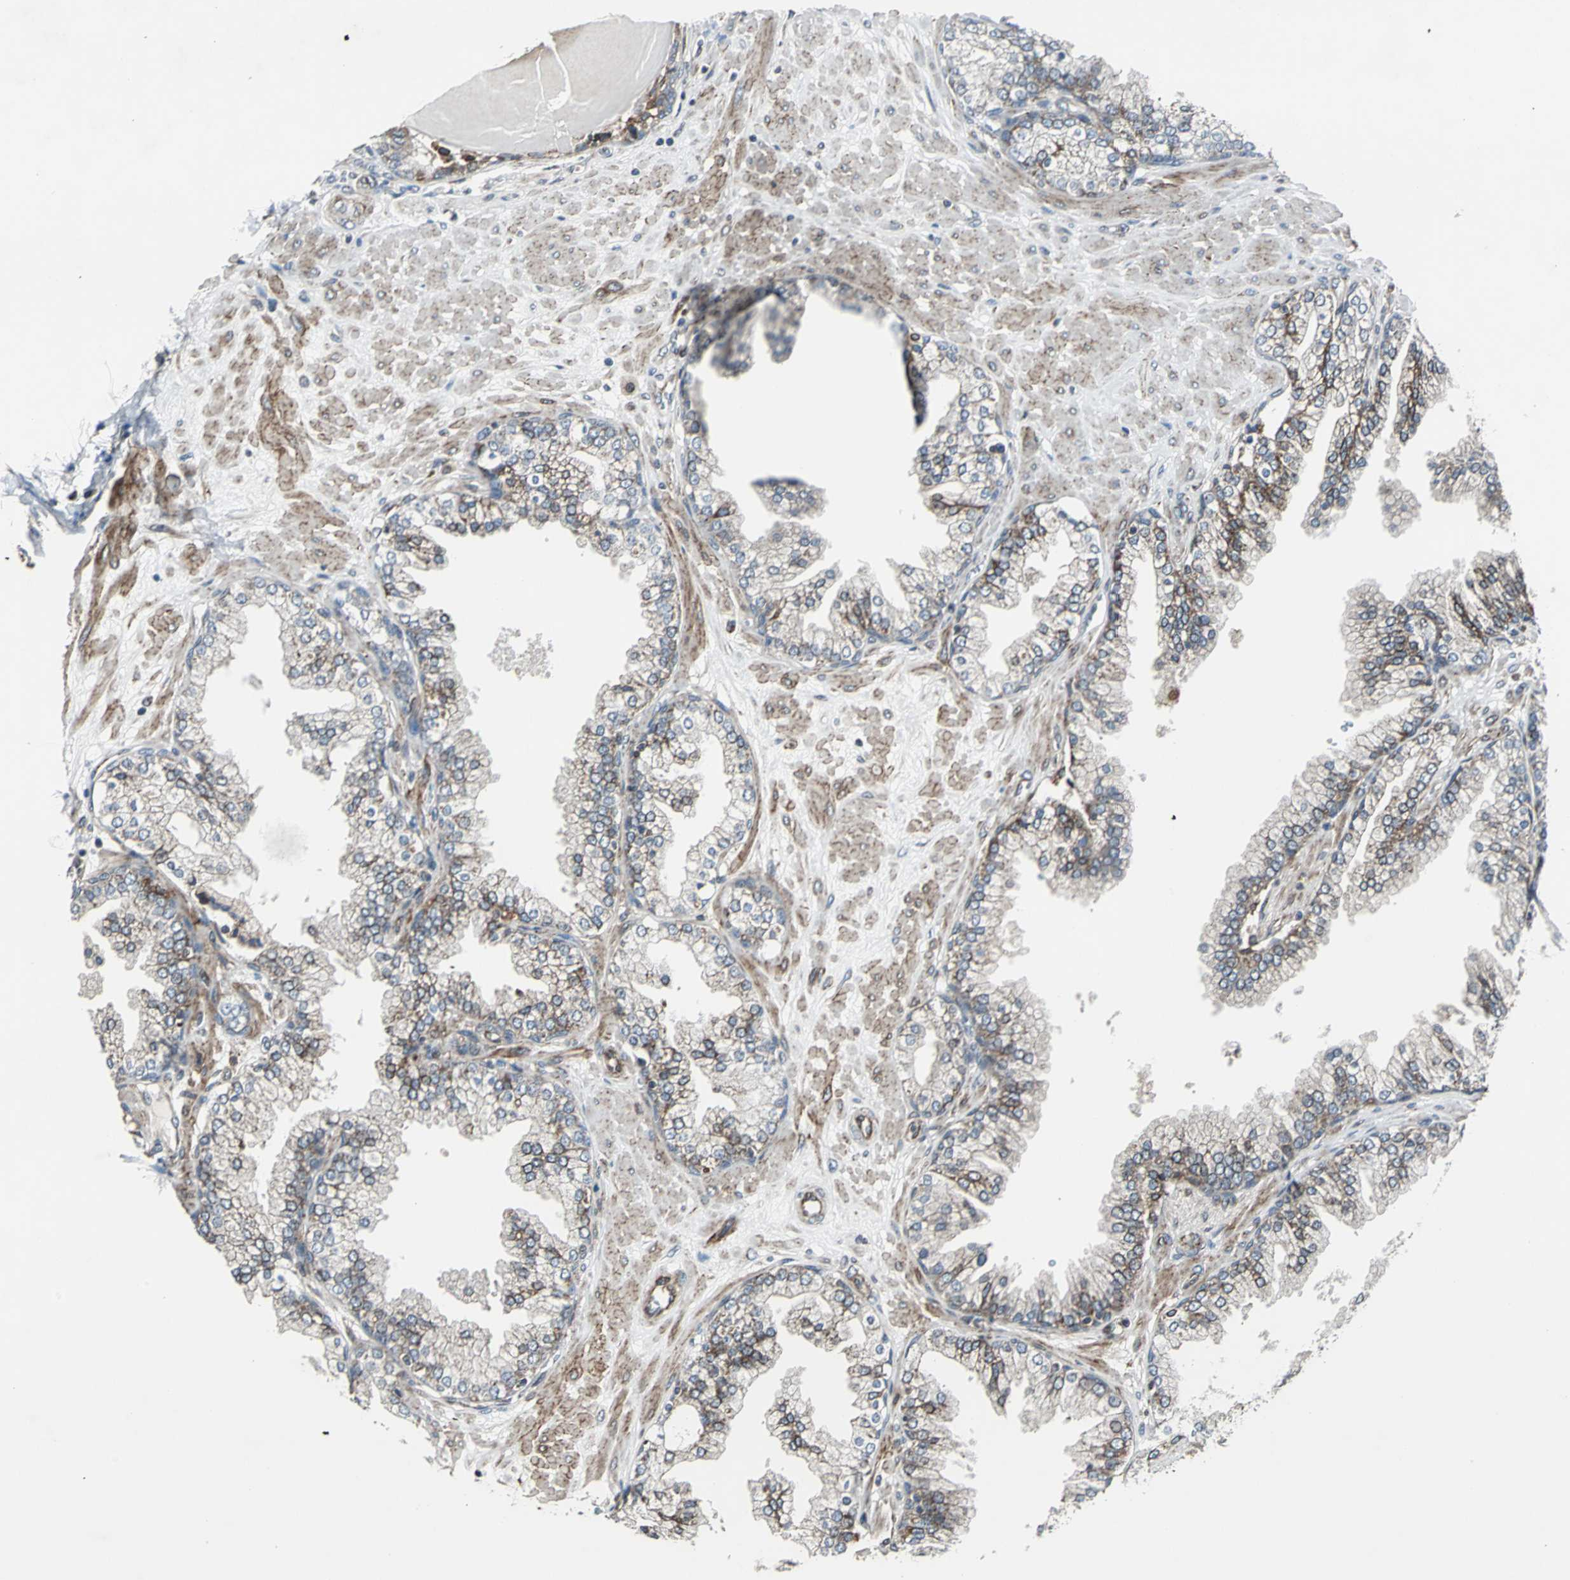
{"staining": {"intensity": "moderate", "quantity": "25%-75%", "location": "cytoplasmic/membranous"}, "tissue": "prostate", "cell_type": "Glandular cells", "image_type": "normal", "snomed": [{"axis": "morphology", "description": "Normal tissue, NOS"}, {"axis": "topography", "description": "Prostate"}], "caption": "Immunohistochemistry histopathology image of unremarkable prostate: prostate stained using immunohistochemistry (IHC) exhibits medium levels of moderate protein expression localized specifically in the cytoplasmic/membranous of glandular cells, appearing as a cytoplasmic/membranous brown color.", "gene": "HTATIP2", "patient": {"sex": "male", "age": 51}}